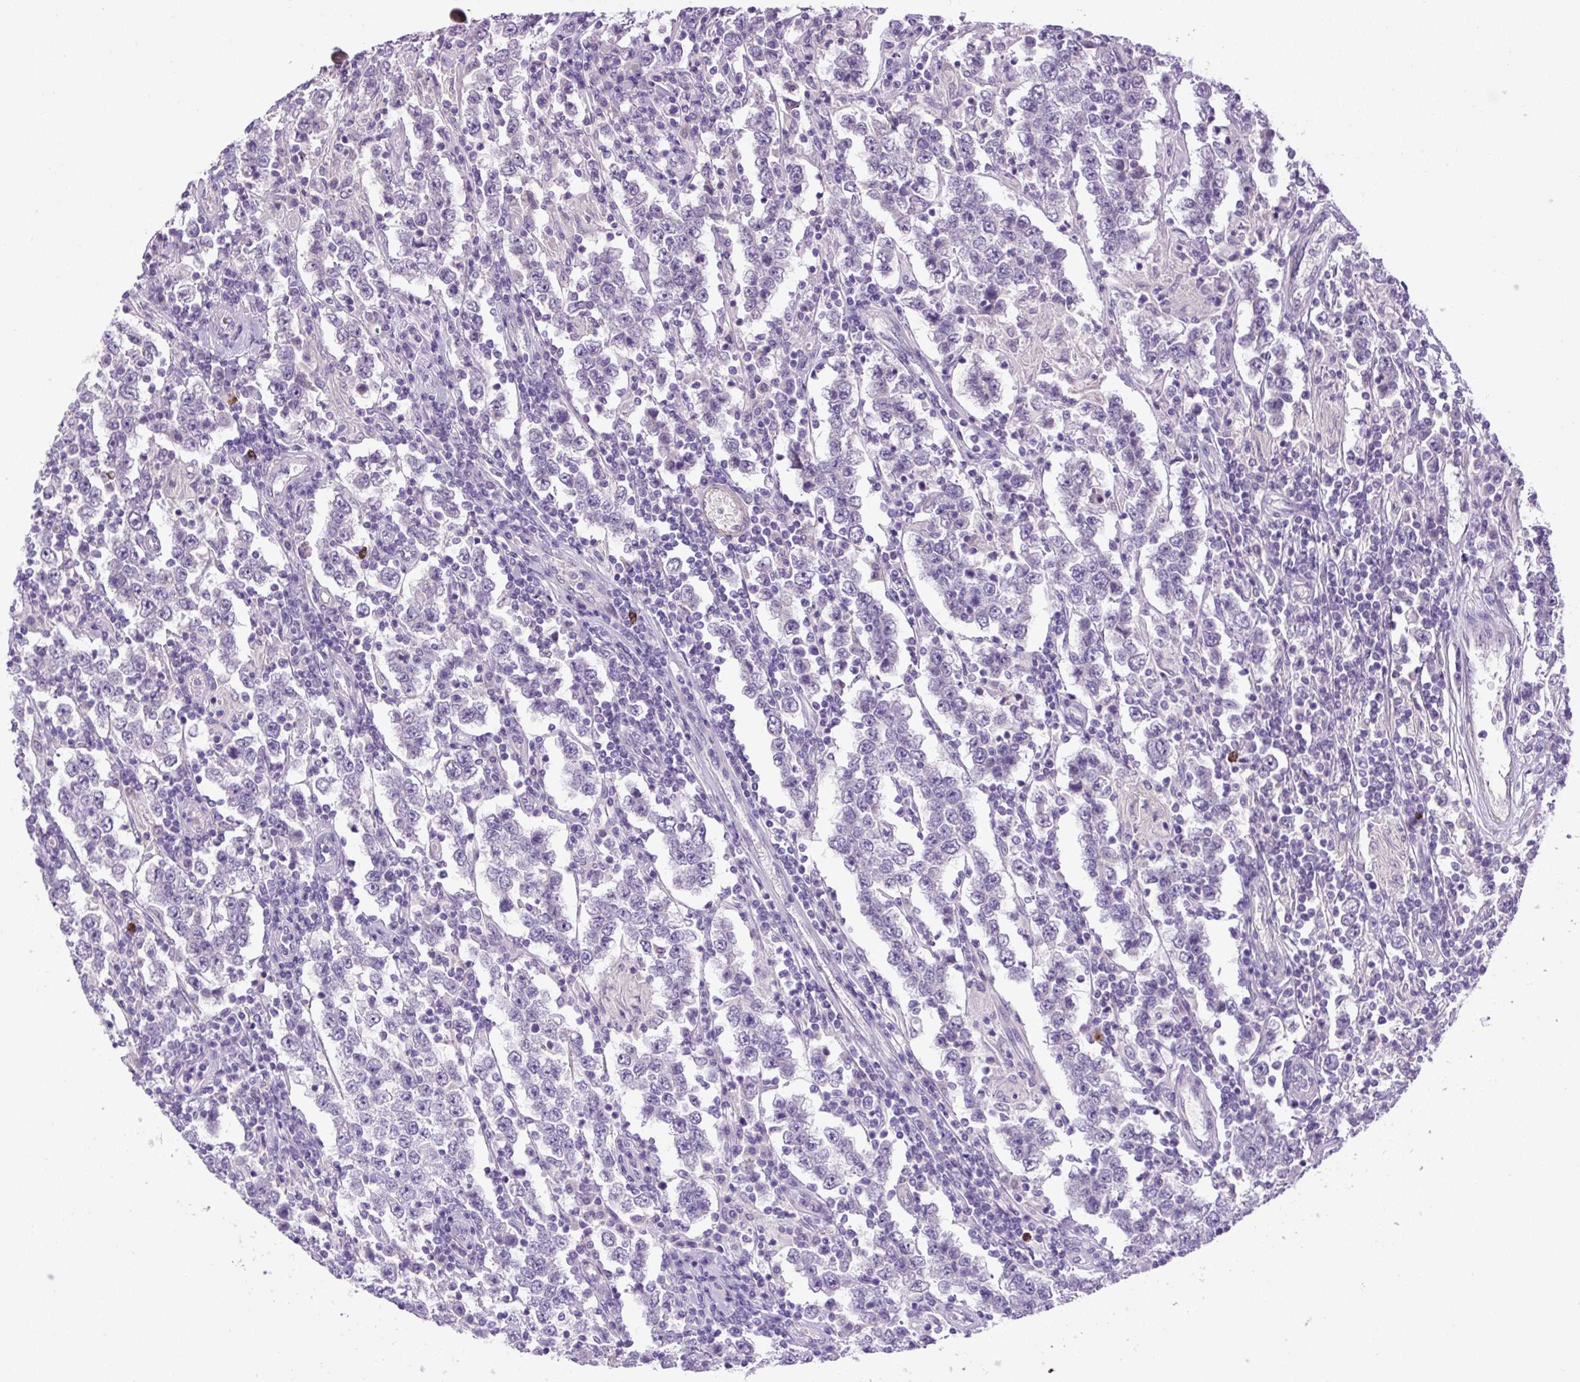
{"staining": {"intensity": "negative", "quantity": "none", "location": "none"}, "tissue": "testis cancer", "cell_type": "Tumor cells", "image_type": "cancer", "snomed": [{"axis": "morphology", "description": "Normal tissue, NOS"}, {"axis": "morphology", "description": "Urothelial carcinoma, High grade"}, {"axis": "morphology", "description": "Seminoma, NOS"}, {"axis": "morphology", "description": "Carcinoma, Embryonal, NOS"}, {"axis": "topography", "description": "Urinary bladder"}, {"axis": "topography", "description": "Testis"}], "caption": "DAB immunohistochemical staining of human testis seminoma exhibits no significant staining in tumor cells. (DAB immunohistochemistry (IHC), high magnification).", "gene": "VWA7", "patient": {"sex": "male", "age": 41}}